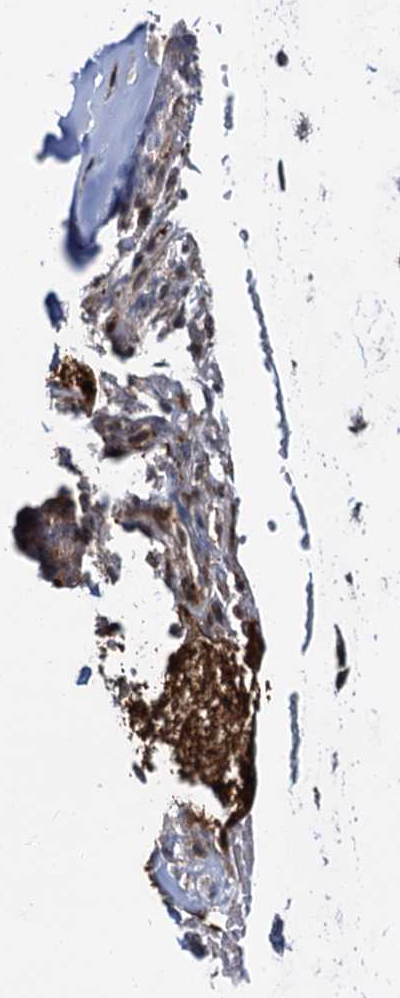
{"staining": {"intensity": "negative", "quantity": "none", "location": "none"}, "tissue": "adipose tissue", "cell_type": "Adipocytes", "image_type": "normal", "snomed": [{"axis": "morphology", "description": "Normal tissue, NOS"}, {"axis": "morphology", "description": "Basal cell carcinoma"}, {"axis": "topography", "description": "Cartilage tissue"}, {"axis": "topography", "description": "Nasopharynx"}, {"axis": "topography", "description": "Oral tissue"}], "caption": "Immunohistochemical staining of normal adipose tissue exhibits no significant positivity in adipocytes.", "gene": "MBD6", "patient": {"sex": "female", "age": 77}}